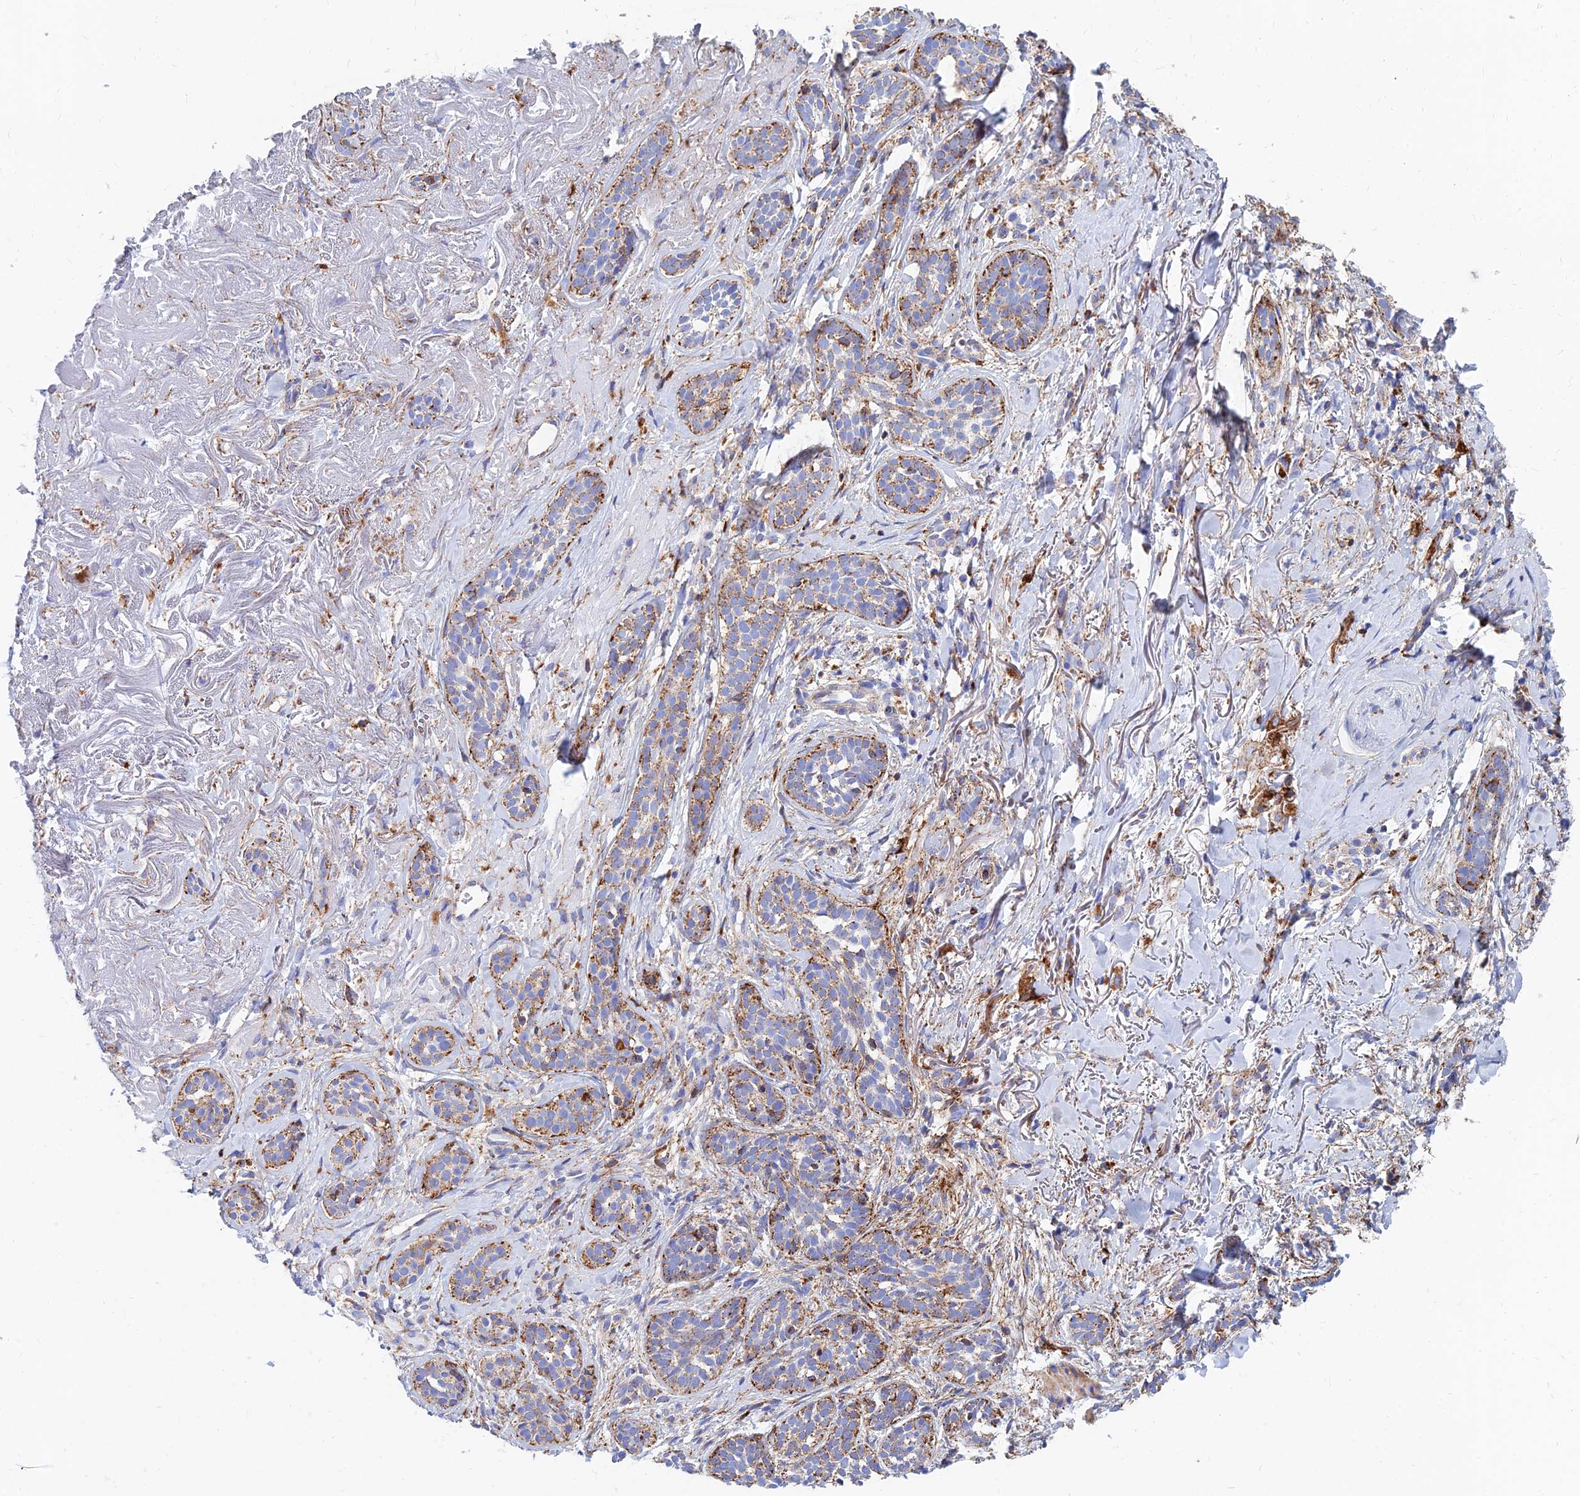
{"staining": {"intensity": "moderate", "quantity": "25%-75%", "location": "cytoplasmic/membranous"}, "tissue": "skin cancer", "cell_type": "Tumor cells", "image_type": "cancer", "snomed": [{"axis": "morphology", "description": "Basal cell carcinoma"}, {"axis": "topography", "description": "Skin"}], "caption": "There is medium levels of moderate cytoplasmic/membranous positivity in tumor cells of skin basal cell carcinoma, as demonstrated by immunohistochemical staining (brown color).", "gene": "SPNS1", "patient": {"sex": "male", "age": 71}}